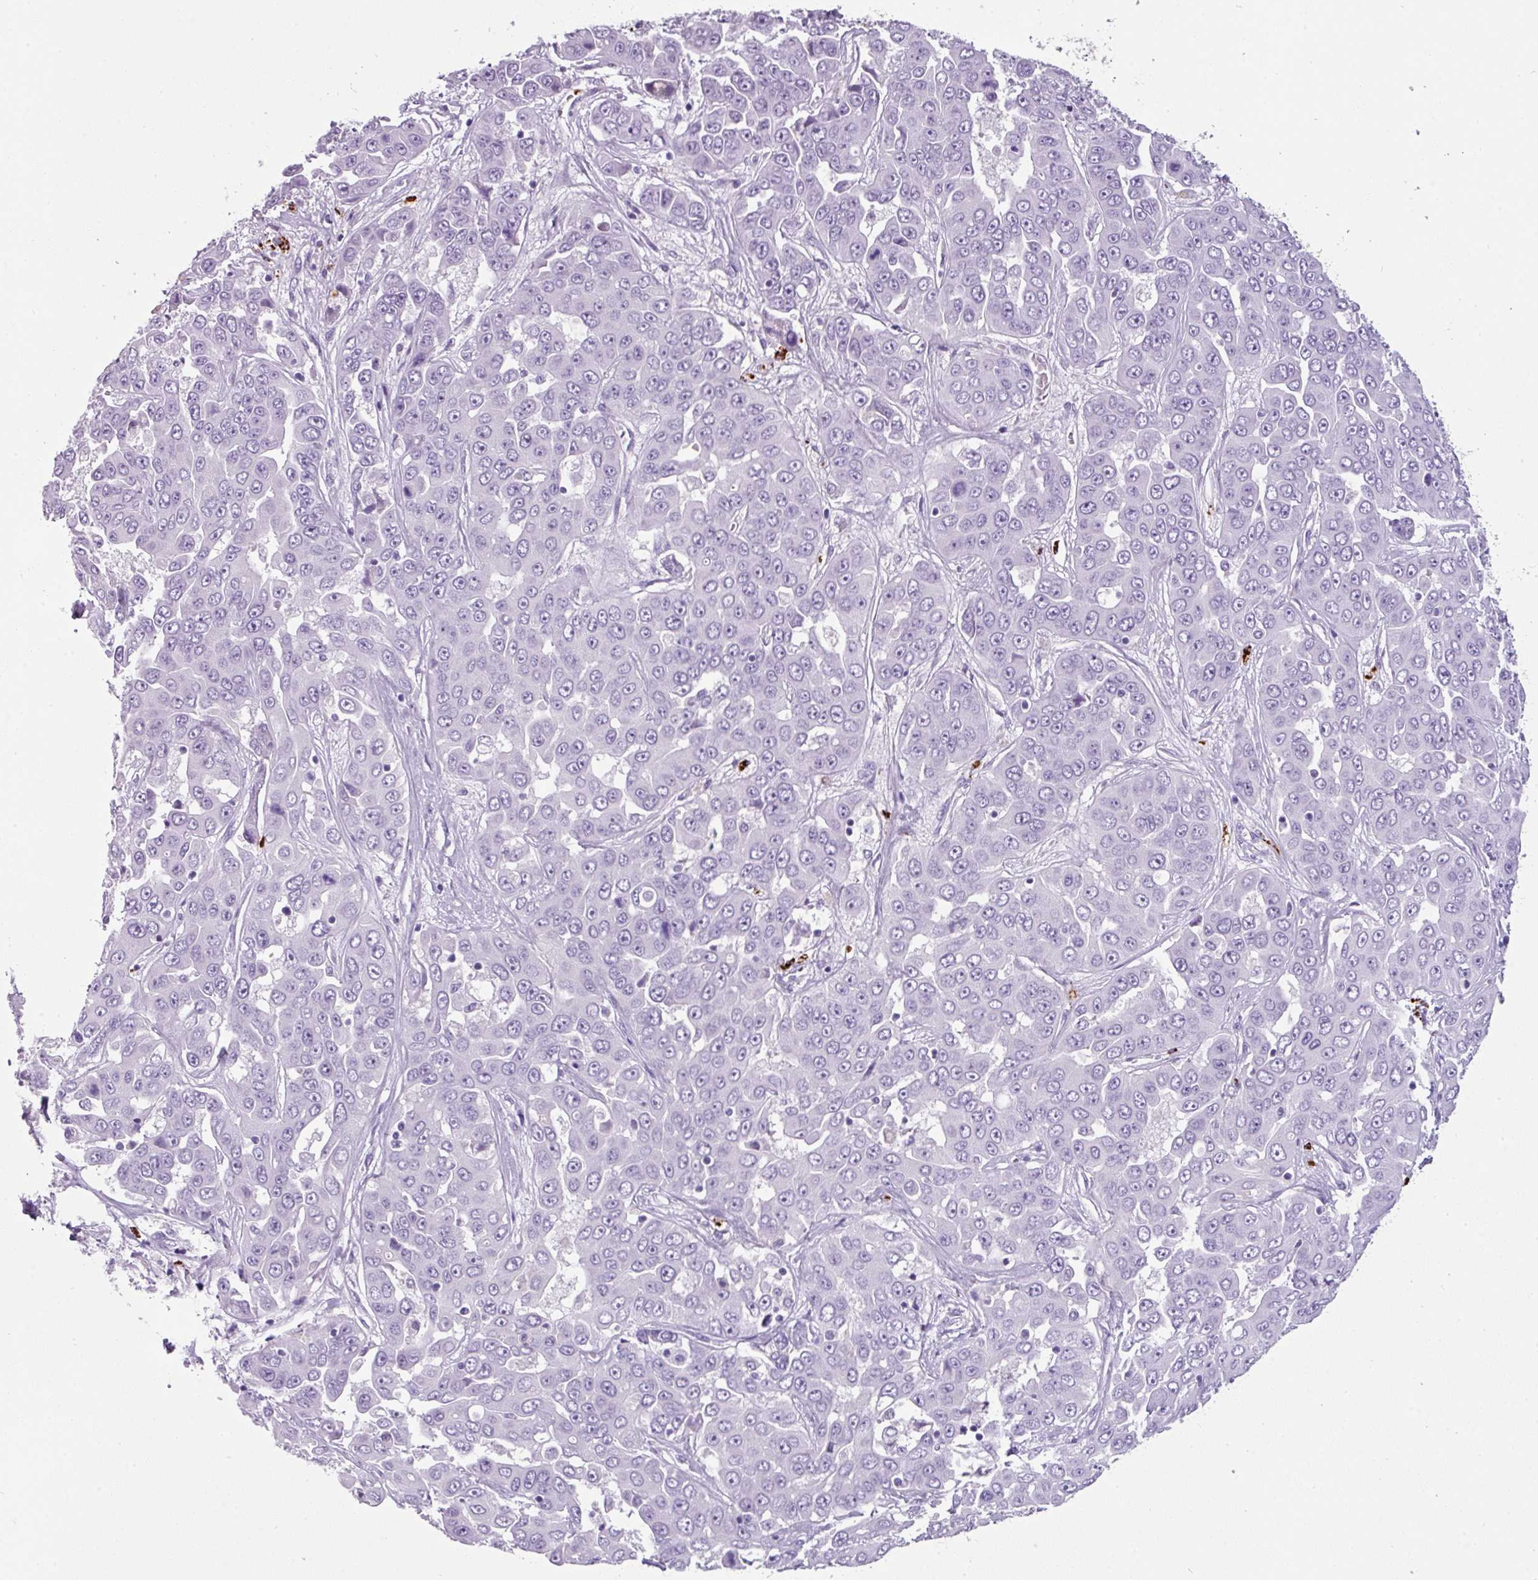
{"staining": {"intensity": "negative", "quantity": "none", "location": "none"}, "tissue": "liver cancer", "cell_type": "Tumor cells", "image_type": "cancer", "snomed": [{"axis": "morphology", "description": "Cholangiocarcinoma"}, {"axis": "topography", "description": "Liver"}], "caption": "Tumor cells show no significant positivity in liver cancer.", "gene": "CTSG", "patient": {"sex": "female", "age": 52}}